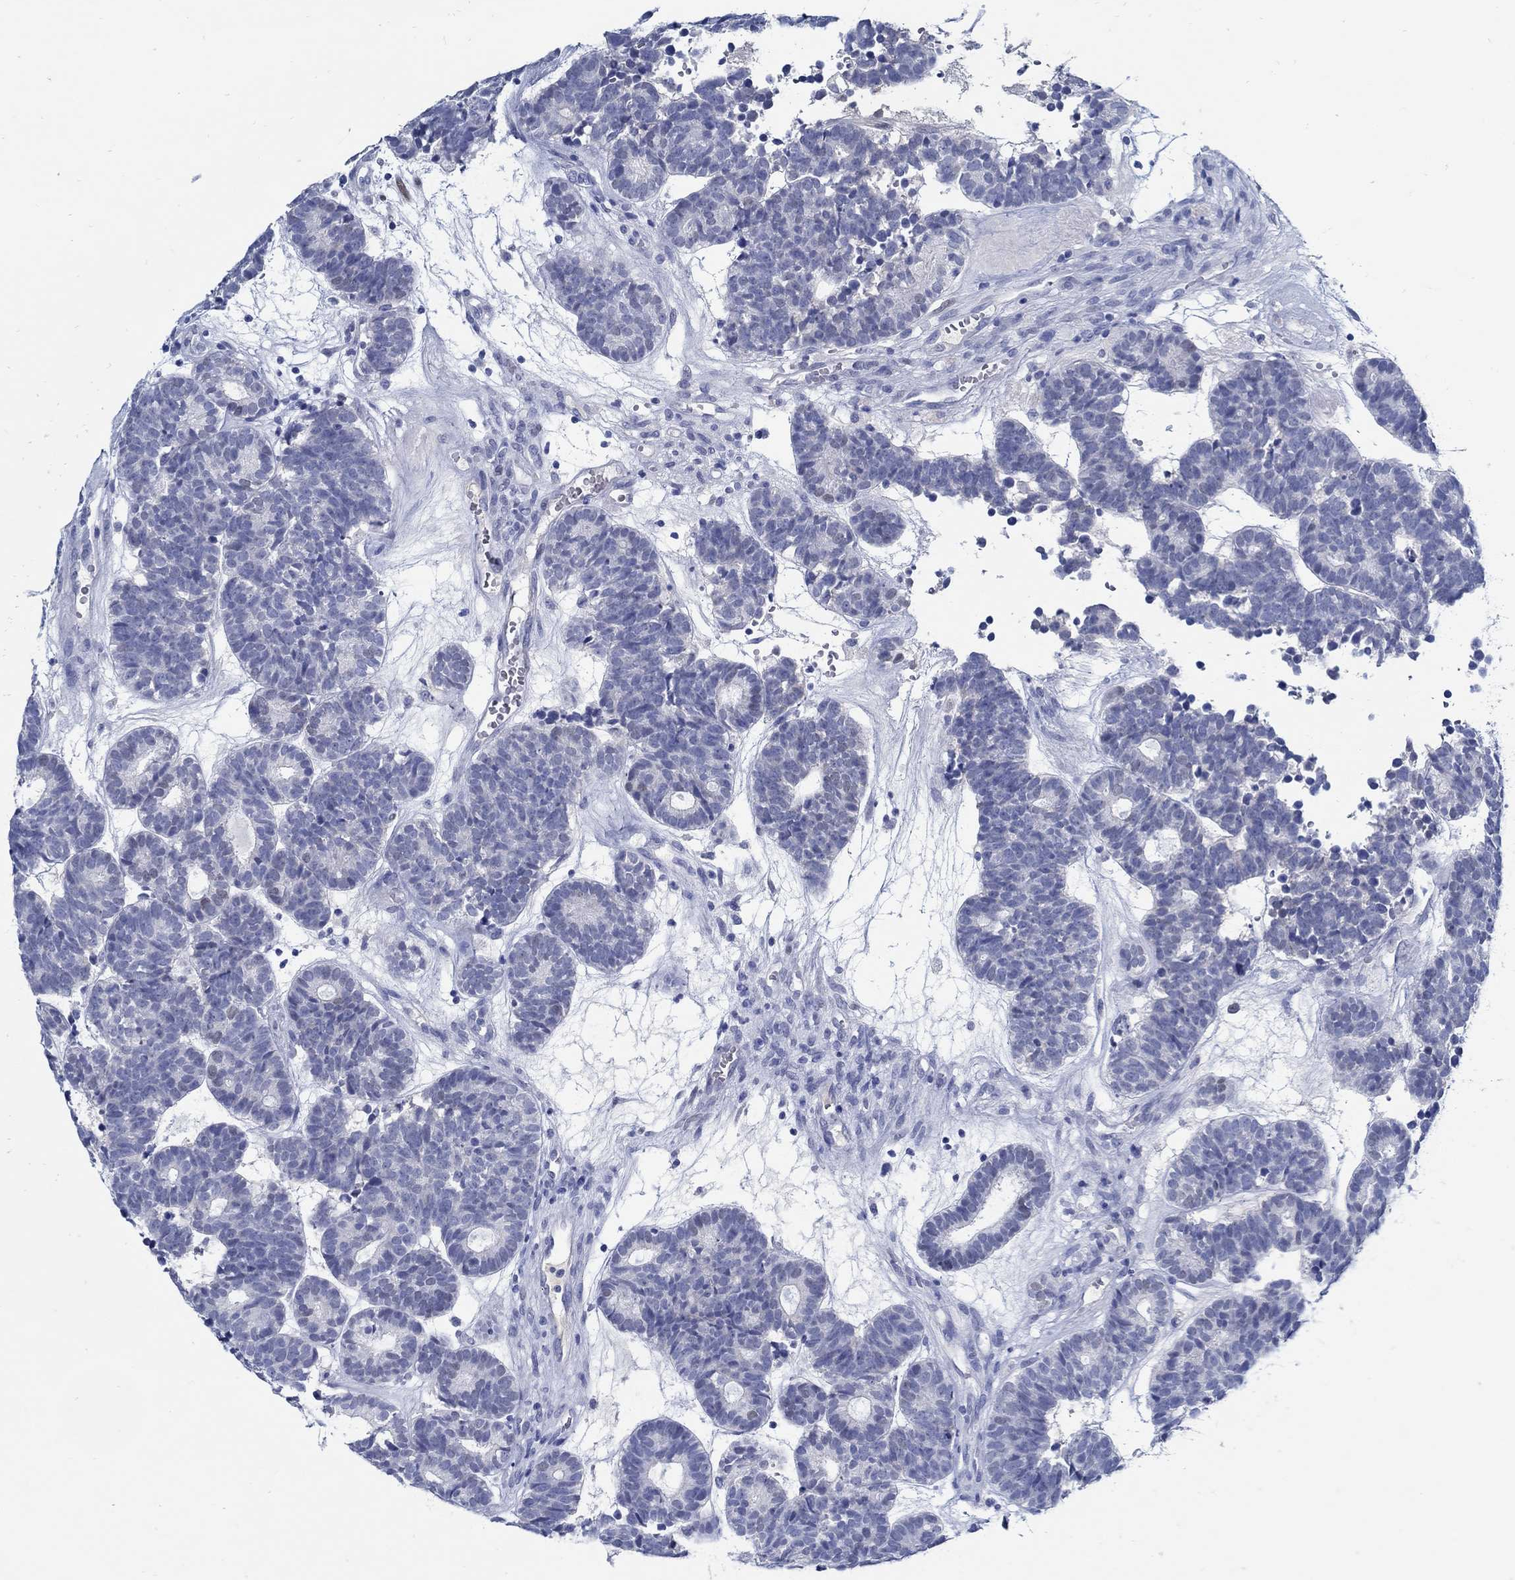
{"staining": {"intensity": "negative", "quantity": "none", "location": "none"}, "tissue": "head and neck cancer", "cell_type": "Tumor cells", "image_type": "cancer", "snomed": [{"axis": "morphology", "description": "Adenocarcinoma, NOS"}, {"axis": "topography", "description": "Head-Neck"}], "caption": "DAB (3,3'-diaminobenzidine) immunohistochemical staining of head and neck cancer demonstrates no significant staining in tumor cells.", "gene": "PAX9", "patient": {"sex": "female", "age": 81}}